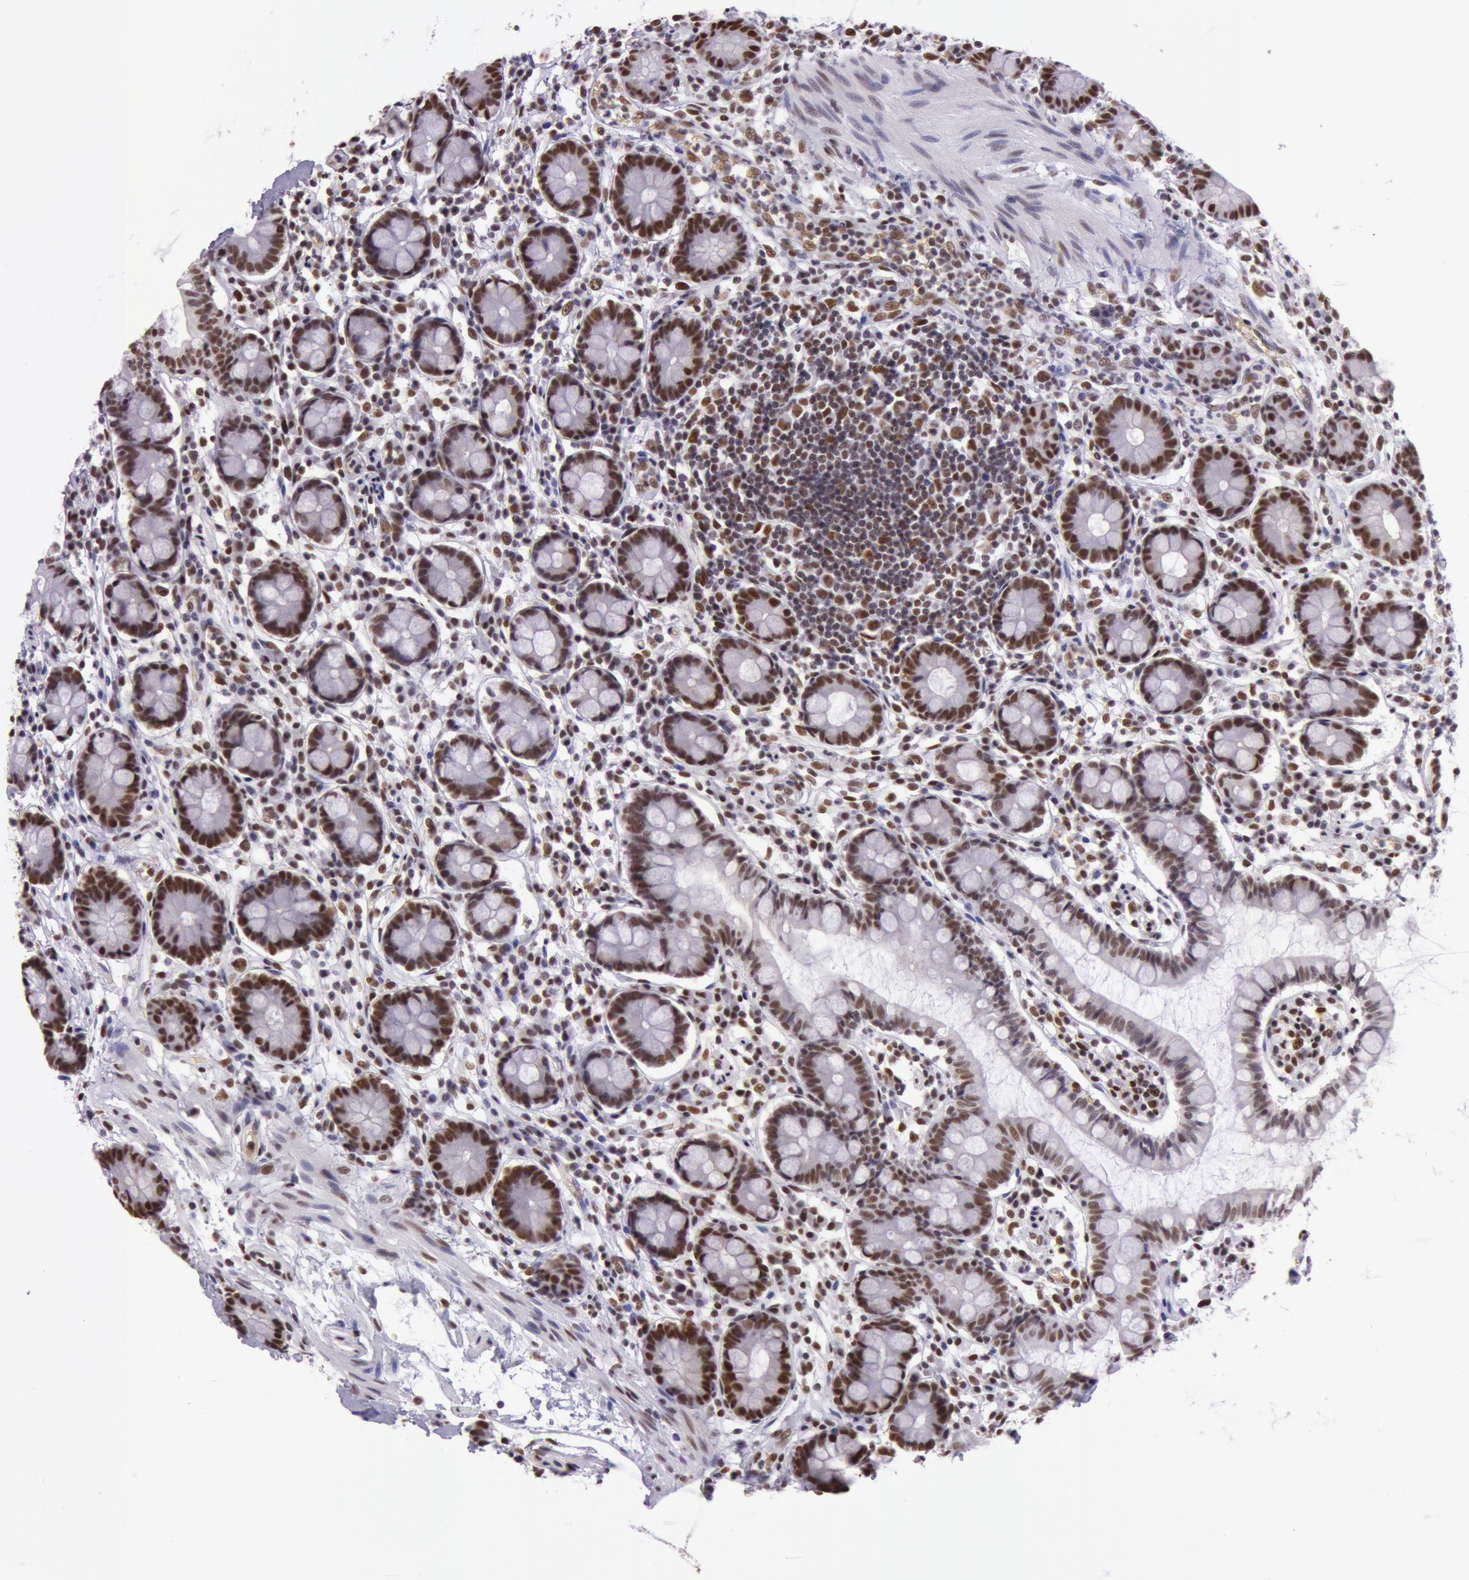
{"staining": {"intensity": "strong", "quantity": ">75%", "location": "nuclear"}, "tissue": "small intestine", "cell_type": "Glandular cells", "image_type": "normal", "snomed": [{"axis": "morphology", "description": "Normal tissue, NOS"}, {"axis": "topography", "description": "Small intestine"}], "caption": "Strong nuclear expression for a protein is appreciated in approximately >75% of glandular cells of normal small intestine using IHC.", "gene": "NBN", "patient": {"sex": "female", "age": 61}}